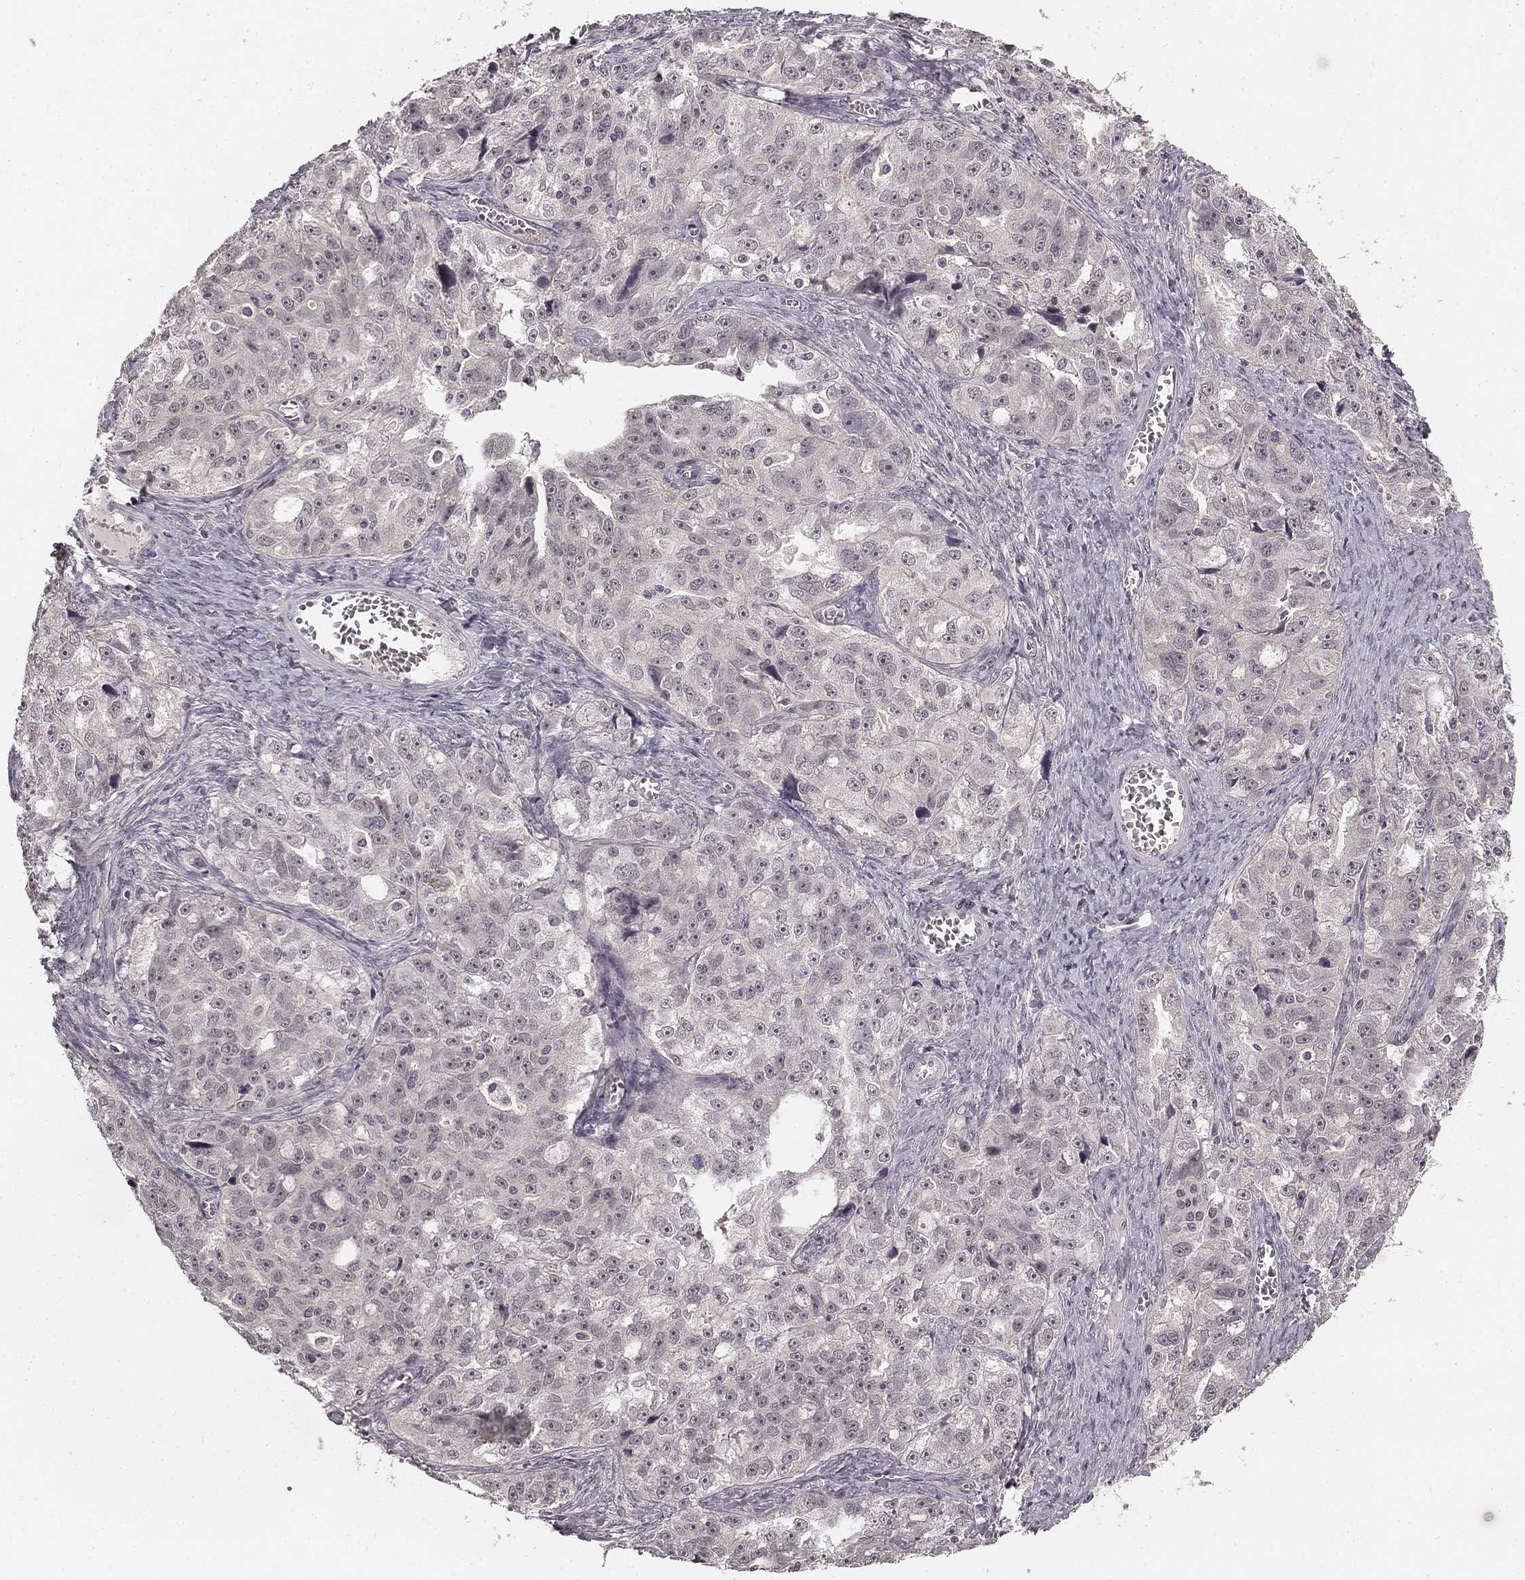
{"staining": {"intensity": "negative", "quantity": "none", "location": "none"}, "tissue": "ovarian cancer", "cell_type": "Tumor cells", "image_type": "cancer", "snomed": [{"axis": "morphology", "description": "Cystadenocarcinoma, serous, NOS"}, {"axis": "topography", "description": "Ovary"}], "caption": "This is a histopathology image of immunohistochemistry staining of ovarian serous cystadenocarcinoma, which shows no positivity in tumor cells.", "gene": "HCN4", "patient": {"sex": "female", "age": 51}}